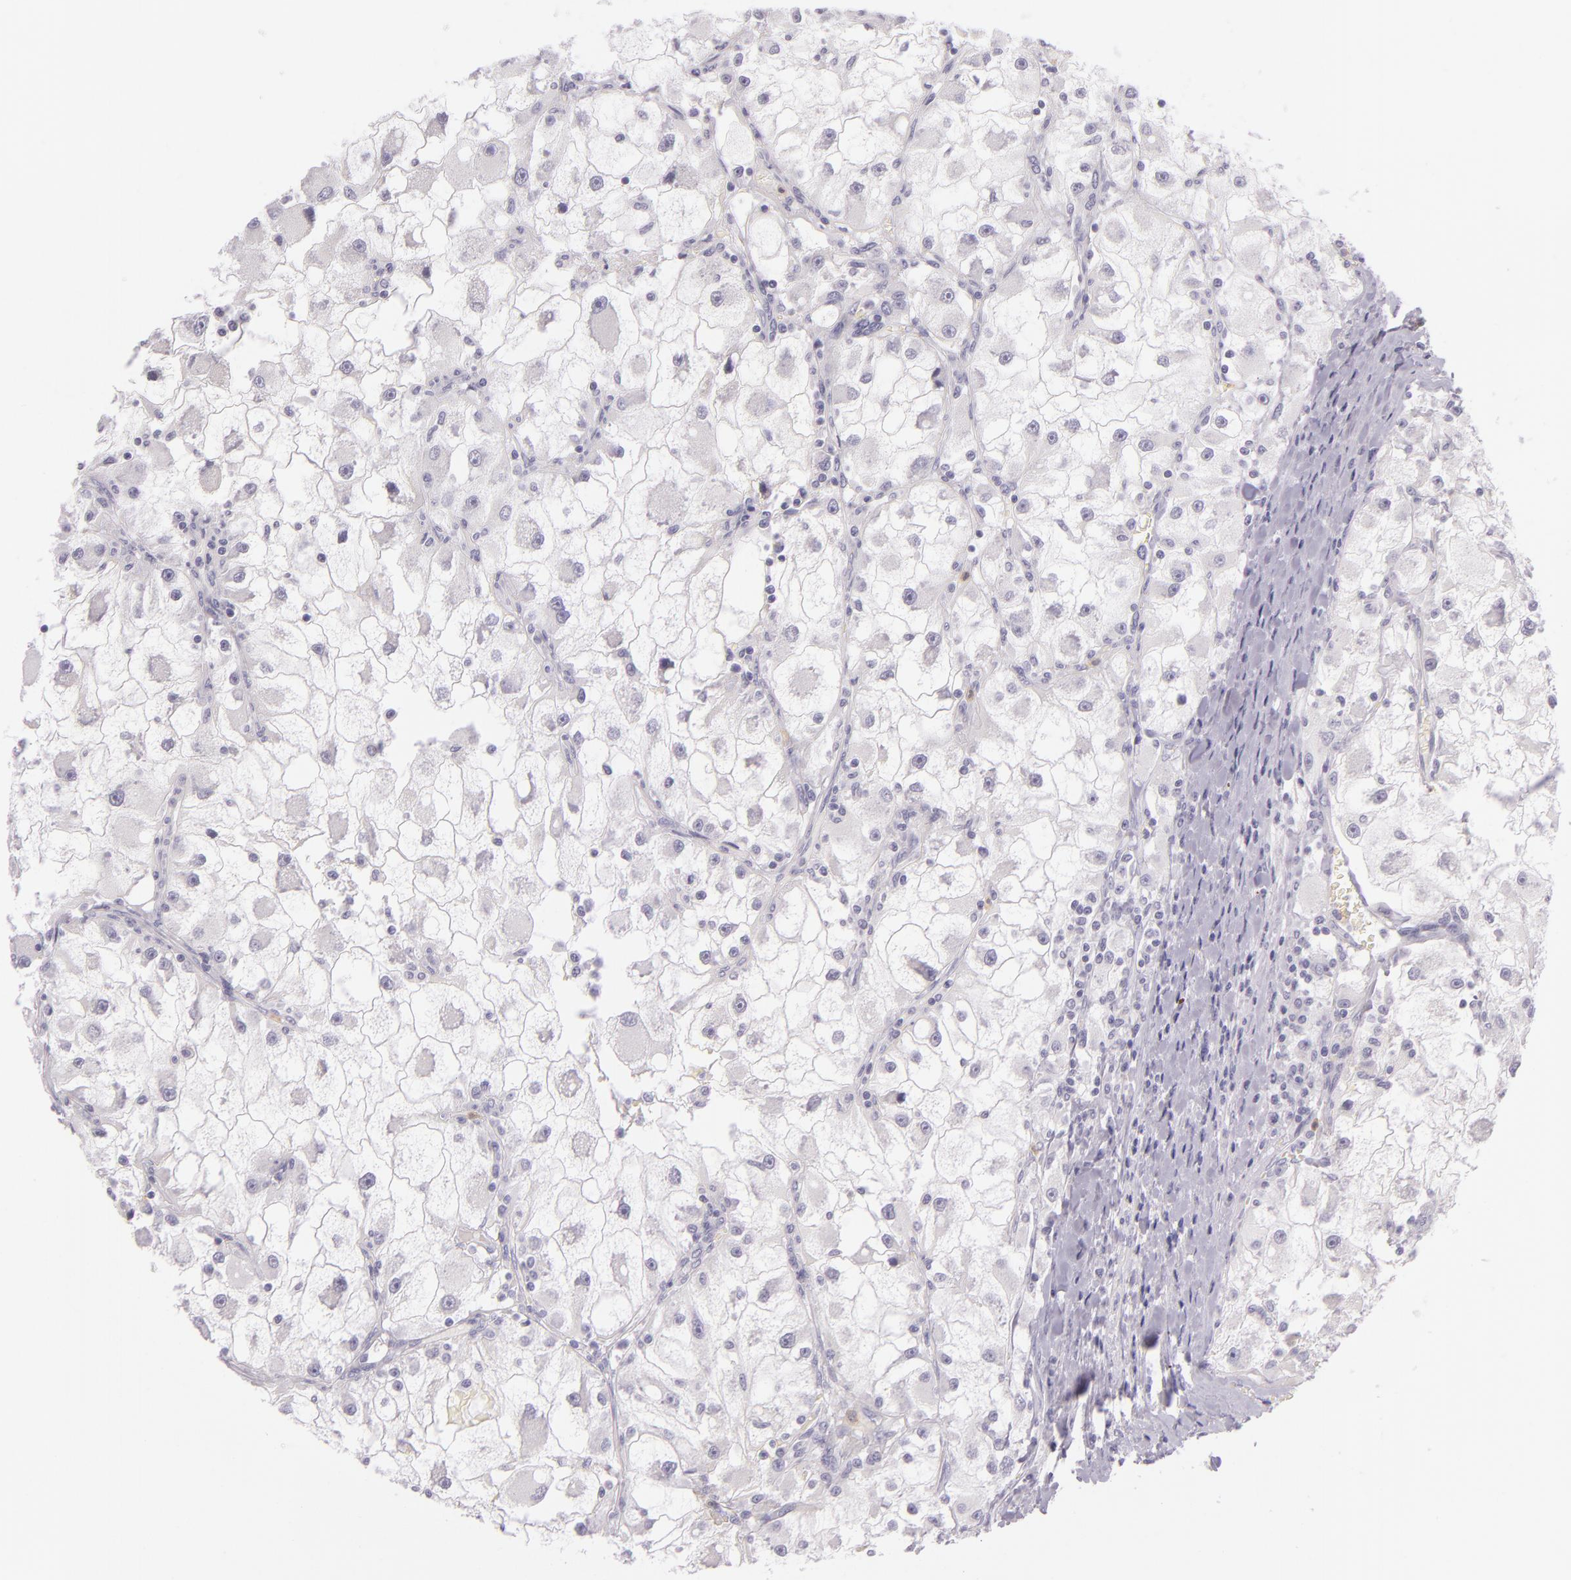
{"staining": {"intensity": "negative", "quantity": "none", "location": "none"}, "tissue": "renal cancer", "cell_type": "Tumor cells", "image_type": "cancer", "snomed": [{"axis": "morphology", "description": "Adenocarcinoma, NOS"}, {"axis": "topography", "description": "Kidney"}], "caption": "IHC histopathology image of neoplastic tissue: adenocarcinoma (renal) stained with DAB (3,3'-diaminobenzidine) exhibits no significant protein positivity in tumor cells.", "gene": "CBS", "patient": {"sex": "female", "age": 73}}